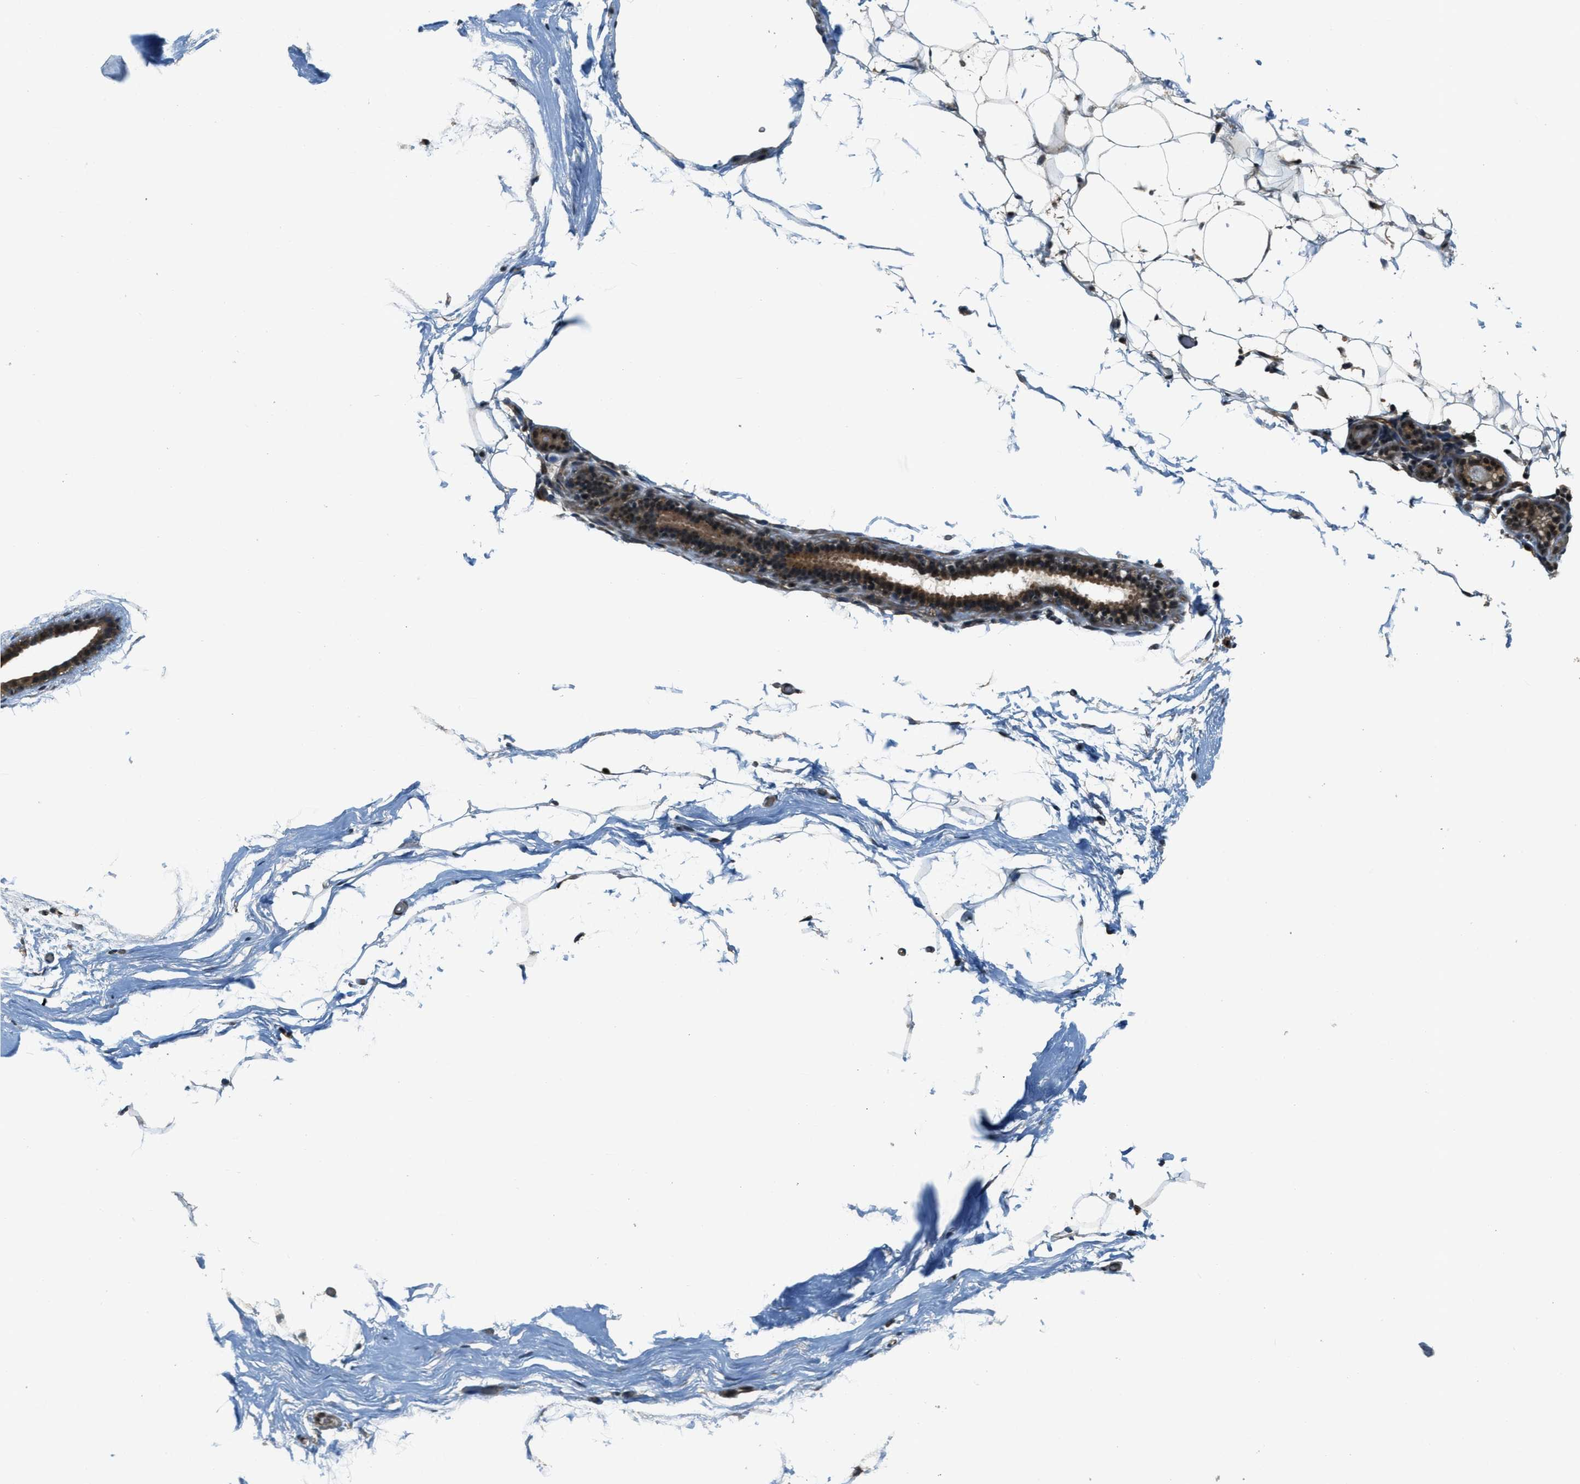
{"staining": {"intensity": "moderate", "quantity": ">75%", "location": "cytoplasmic/membranous,nuclear"}, "tissue": "adipose tissue", "cell_type": "Adipocytes", "image_type": "normal", "snomed": [{"axis": "morphology", "description": "Normal tissue, NOS"}, {"axis": "topography", "description": "Breast"}, {"axis": "topography", "description": "Soft tissue"}], "caption": "Adipocytes display moderate cytoplasmic/membranous,nuclear staining in about >75% of cells in benign adipose tissue.", "gene": "MED21", "patient": {"sex": "female", "age": 75}}